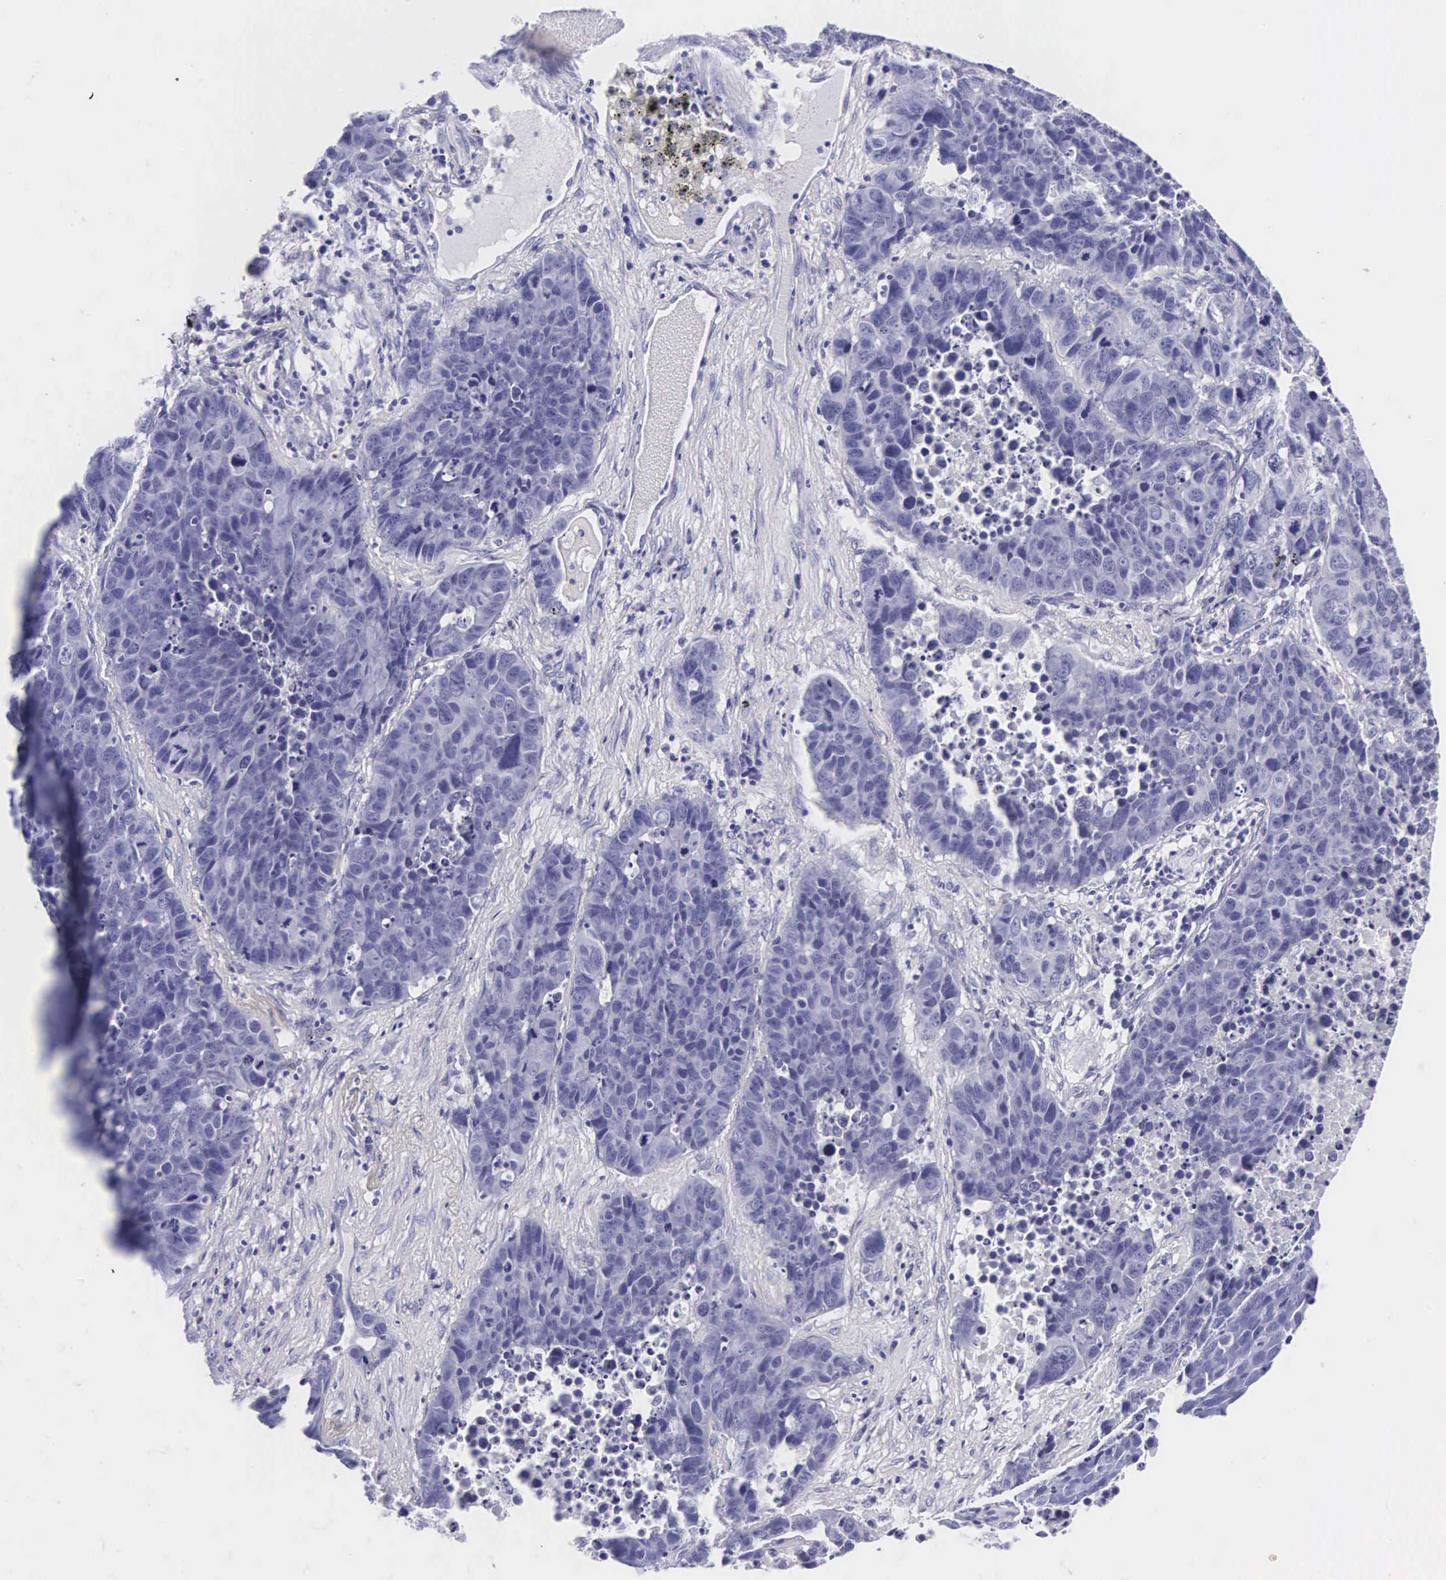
{"staining": {"intensity": "negative", "quantity": "none", "location": "none"}, "tissue": "lung cancer", "cell_type": "Tumor cells", "image_type": "cancer", "snomed": [{"axis": "morphology", "description": "Carcinoid, malignant, NOS"}, {"axis": "topography", "description": "Lung"}], "caption": "Micrograph shows no significant protein staining in tumor cells of lung cancer (malignant carcinoid).", "gene": "INS", "patient": {"sex": "male", "age": 60}}